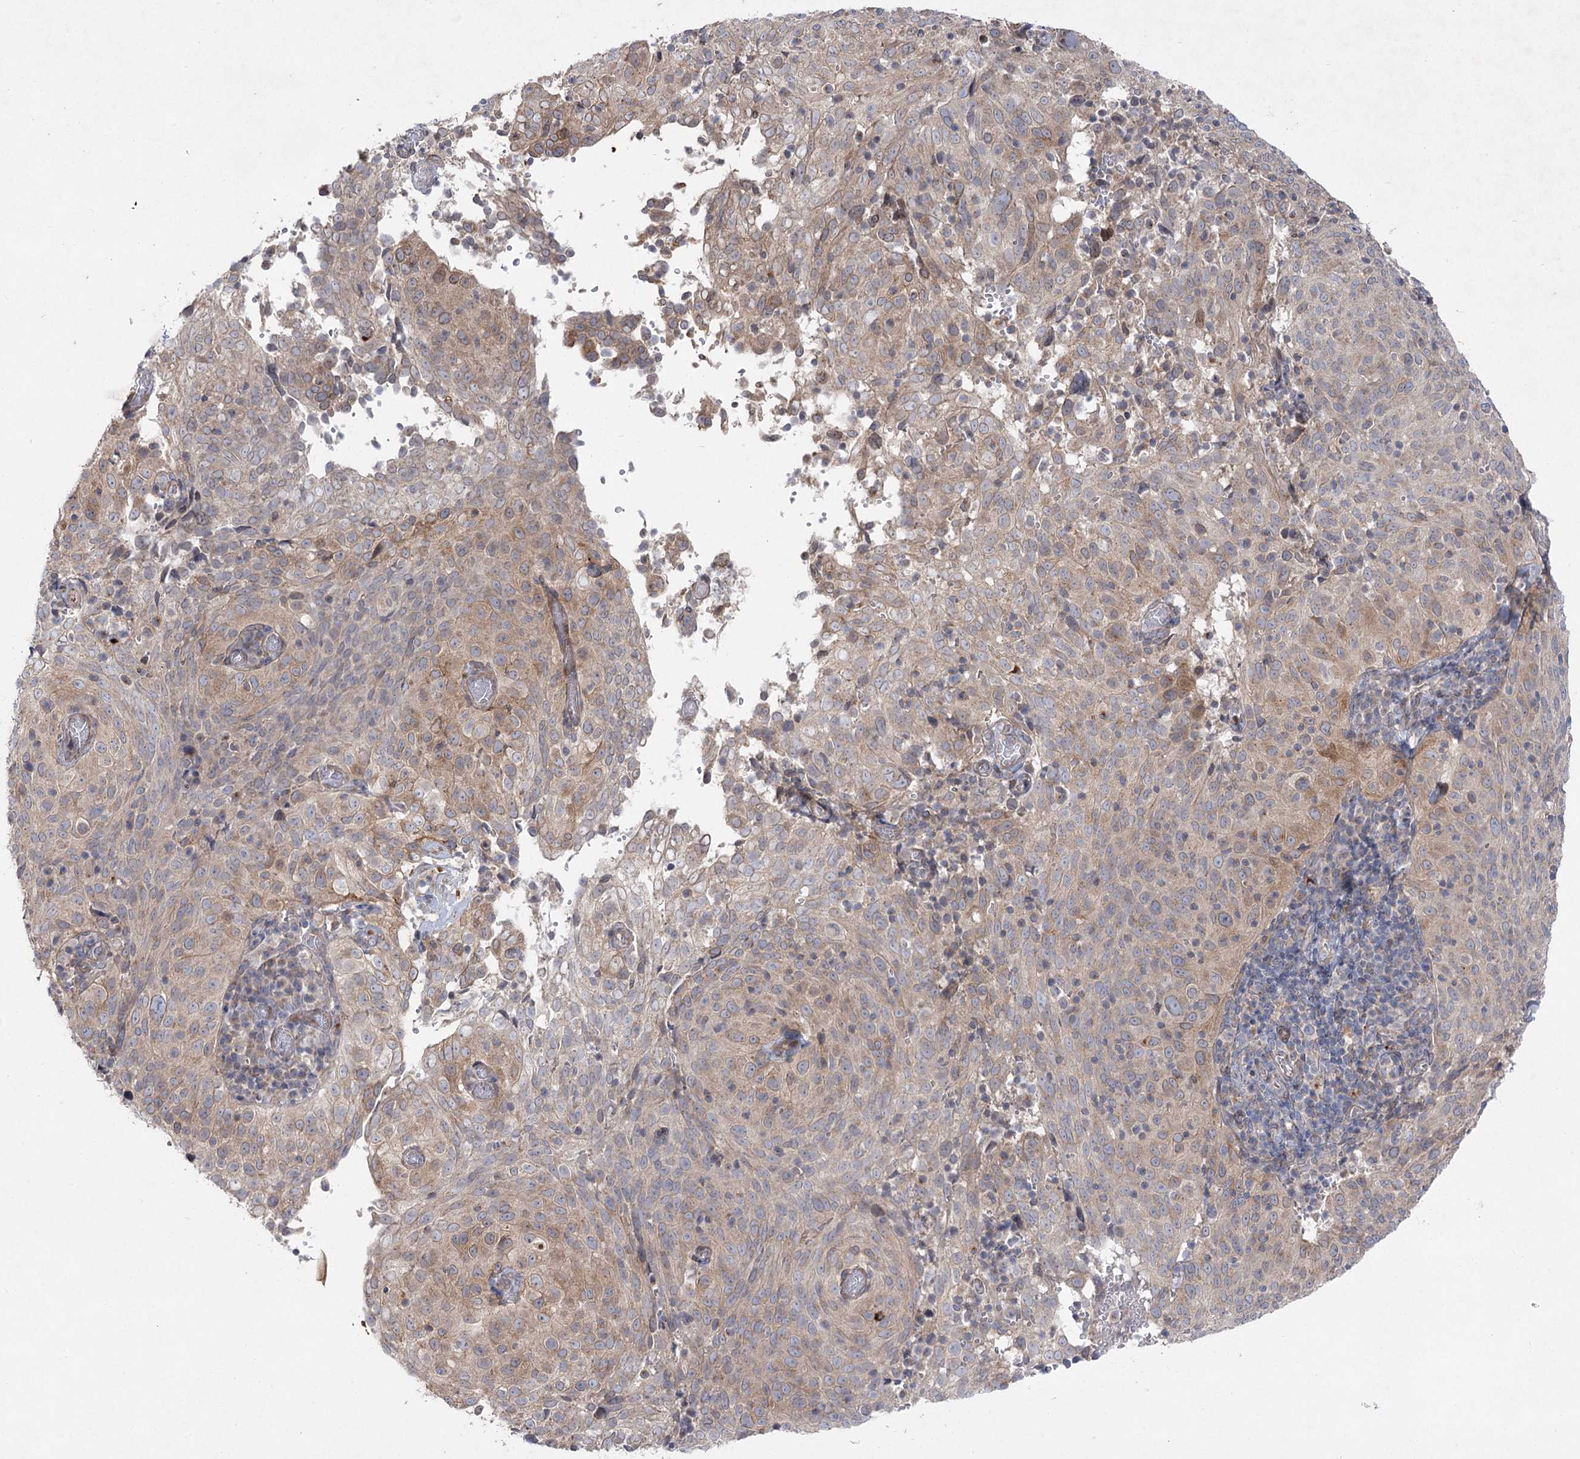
{"staining": {"intensity": "weak", "quantity": "25%-75%", "location": "cytoplasmic/membranous"}, "tissue": "cervical cancer", "cell_type": "Tumor cells", "image_type": "cancer", "snomed": [{"axis": "morphology", "description": "Squamous cell carcinoma, NOS"}, {"axis": "topography", "description": "Cervix"}], "caption": "Human squamous cell carcinoma (cervical) stained with a brown dye exhibits weak cytoplasmic/membranous positive expression in approximately 25%-75% of tumor cells.", "gene": "SH3BP5L", "patient": {"sex": "female", "age": 31}}